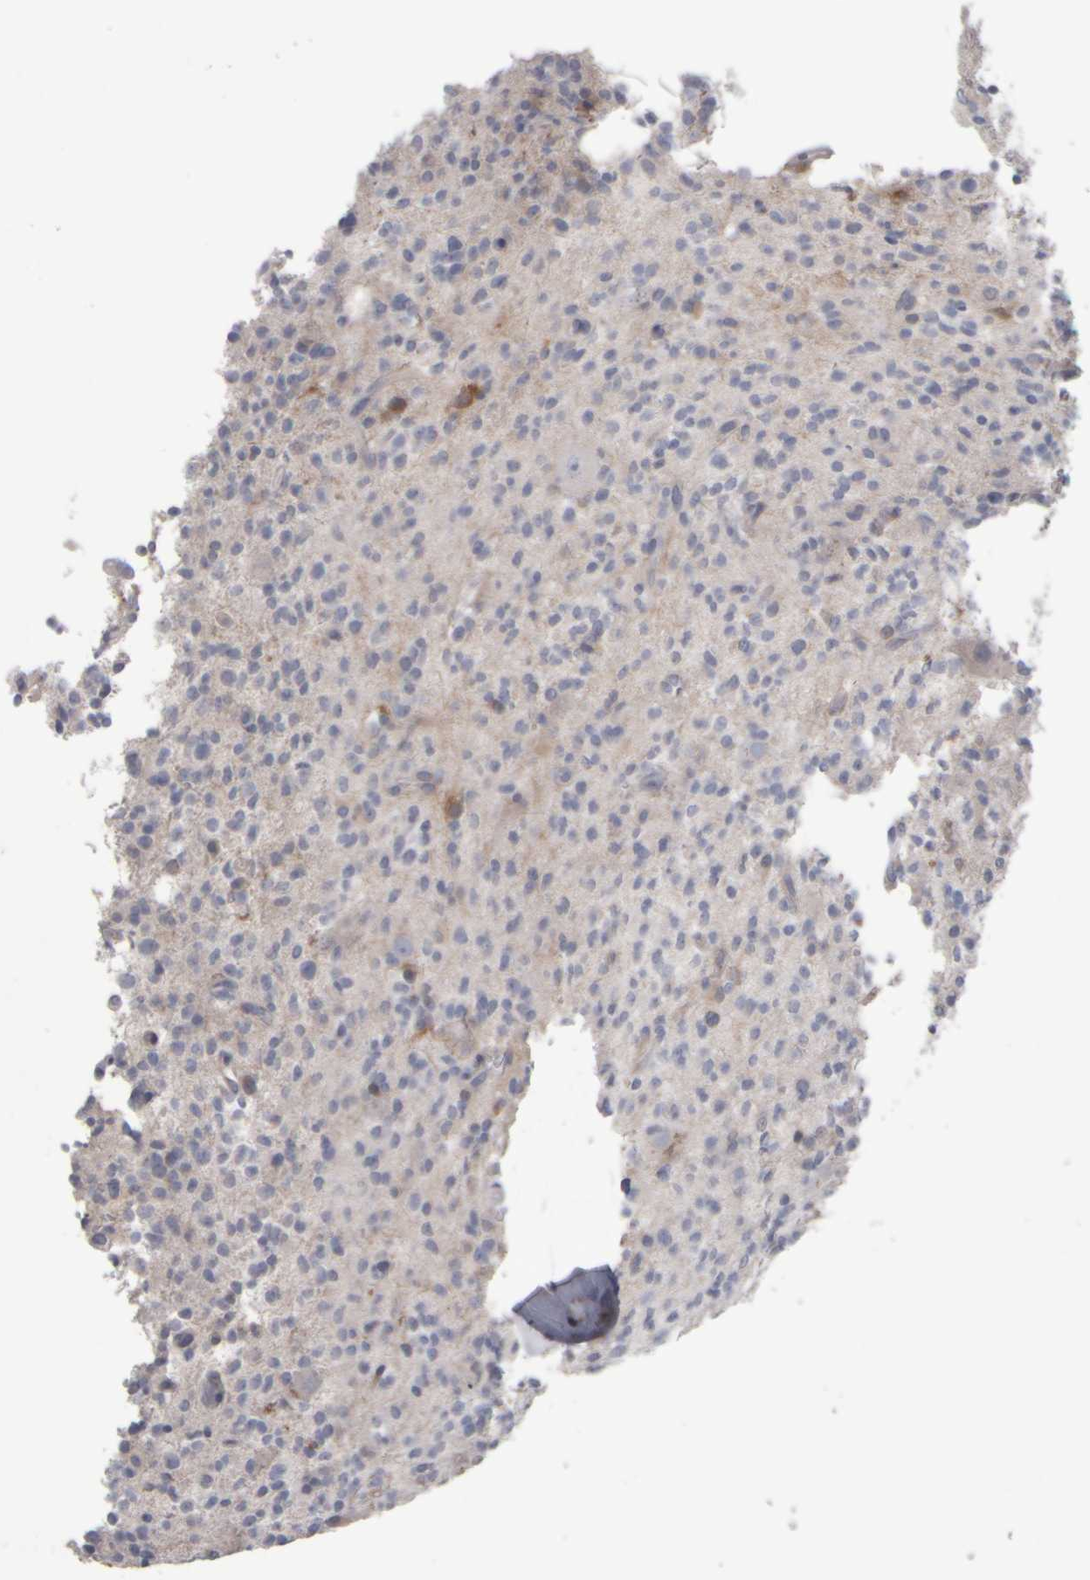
{"staining": {"intensity": "negative", "quantity": "none", "location": "none"}, "tissue": "glioma", "cell_type": "Tumor cells", "image_type": "cancer", "snomed": [{"axis": "morphology", "description": "Glioma, malignant, High grade"}, {"axis": "topography", "description": "Brain"}], "caption": "Immunohistochemistry histopathology image of neoplastic tissue: human glioma stained with DAB shows no significant protein staining in tumor cells. Nuclei are stained in blue.", "gene": "EPHX2", "patient": {"sex": "male", "age": 34}}